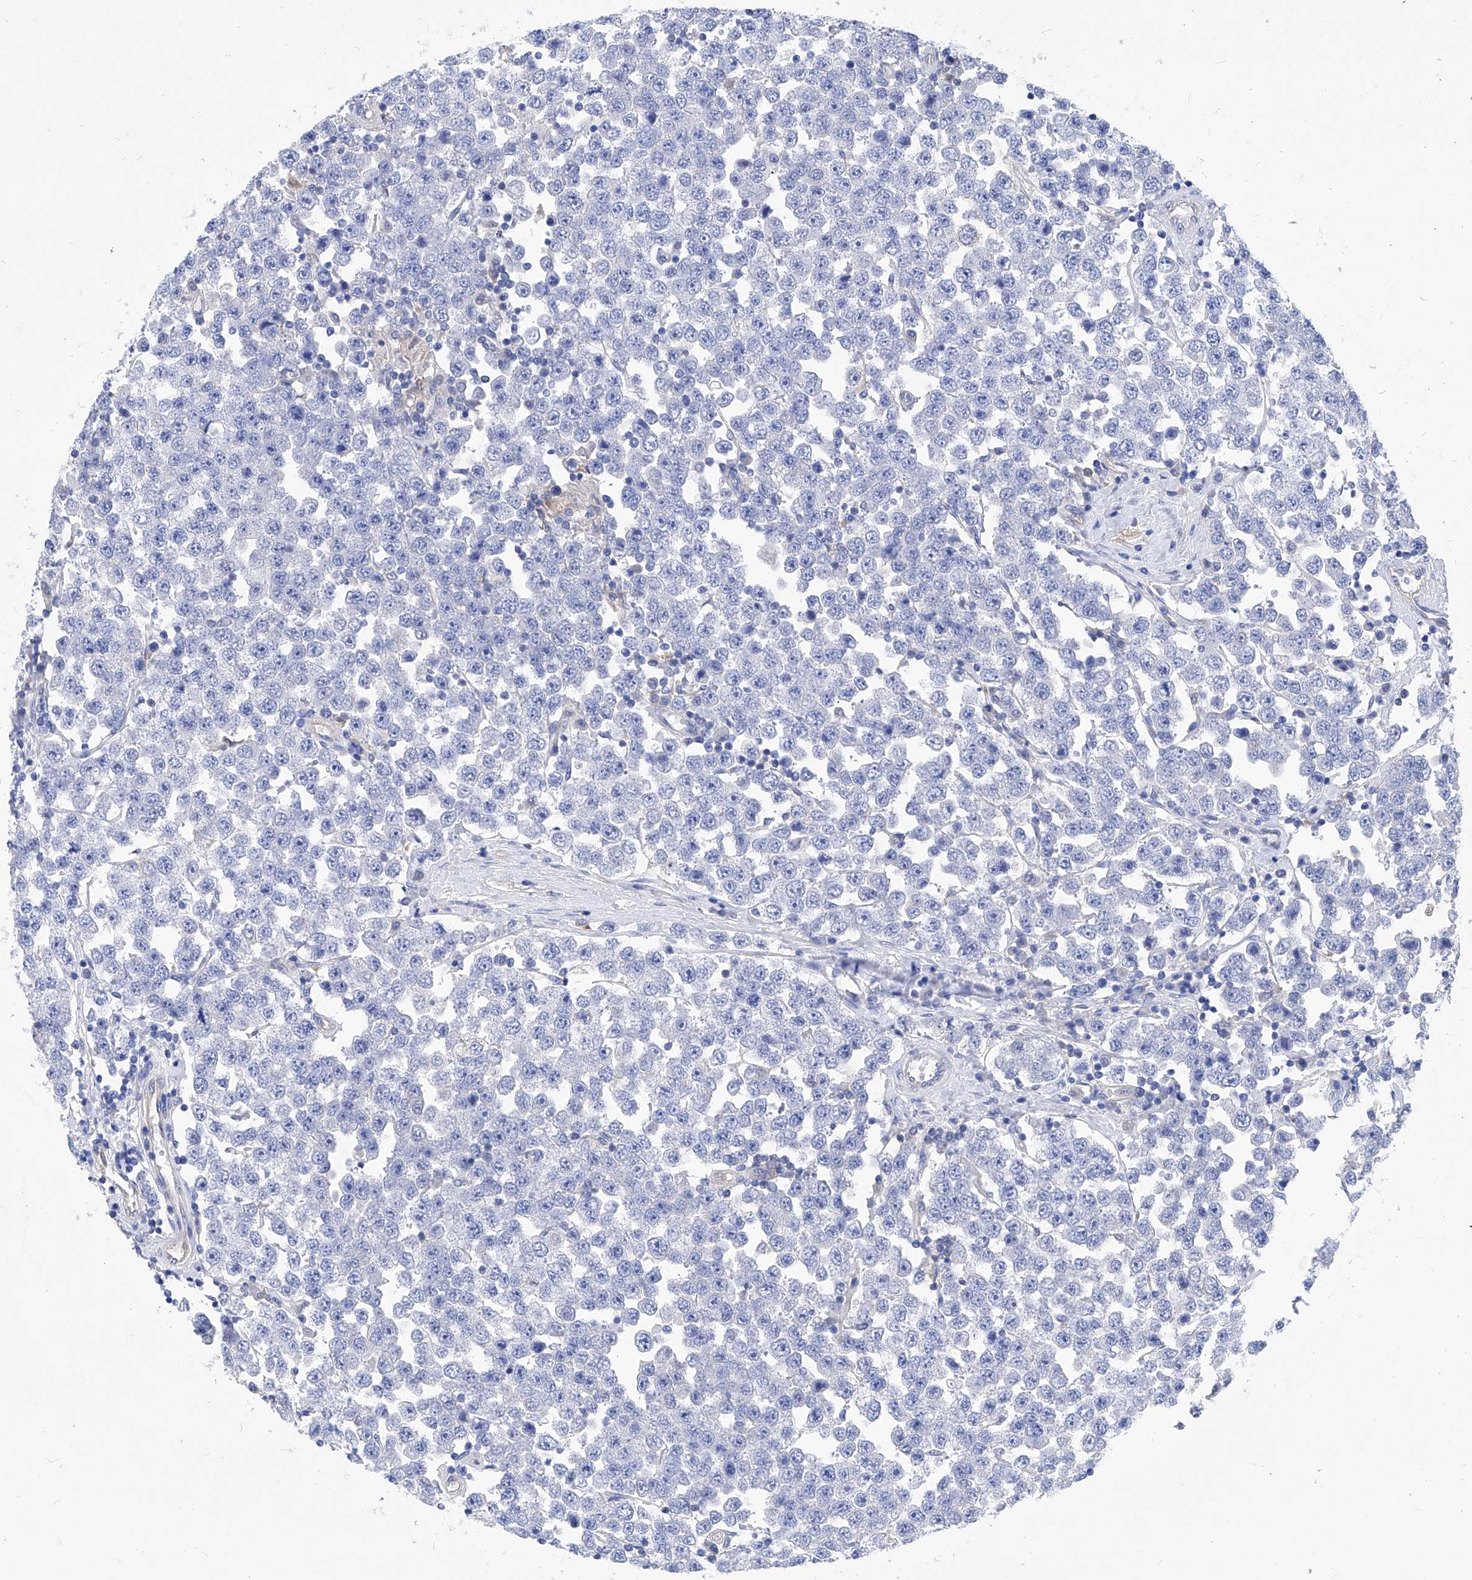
{"staining": {"intensity": "negative", "quantity": "none", "location": "none"}, "tissue": "testis cancer", "cell_type": "Tumor cells", "image_type": "cancer", "snomed": [{"axis": "morphology", "description": "Seminoma, NOS"}, {"axis": "topography", "description": "Testis"}], "caption": "Seminoma (testis) was stained to show a protein in brown. There is no significant positivity in tumor cells. Nuclei are stained in blue.", "gene": "XPNPEP1", "patient": {"sex": "male", "age": 28}}